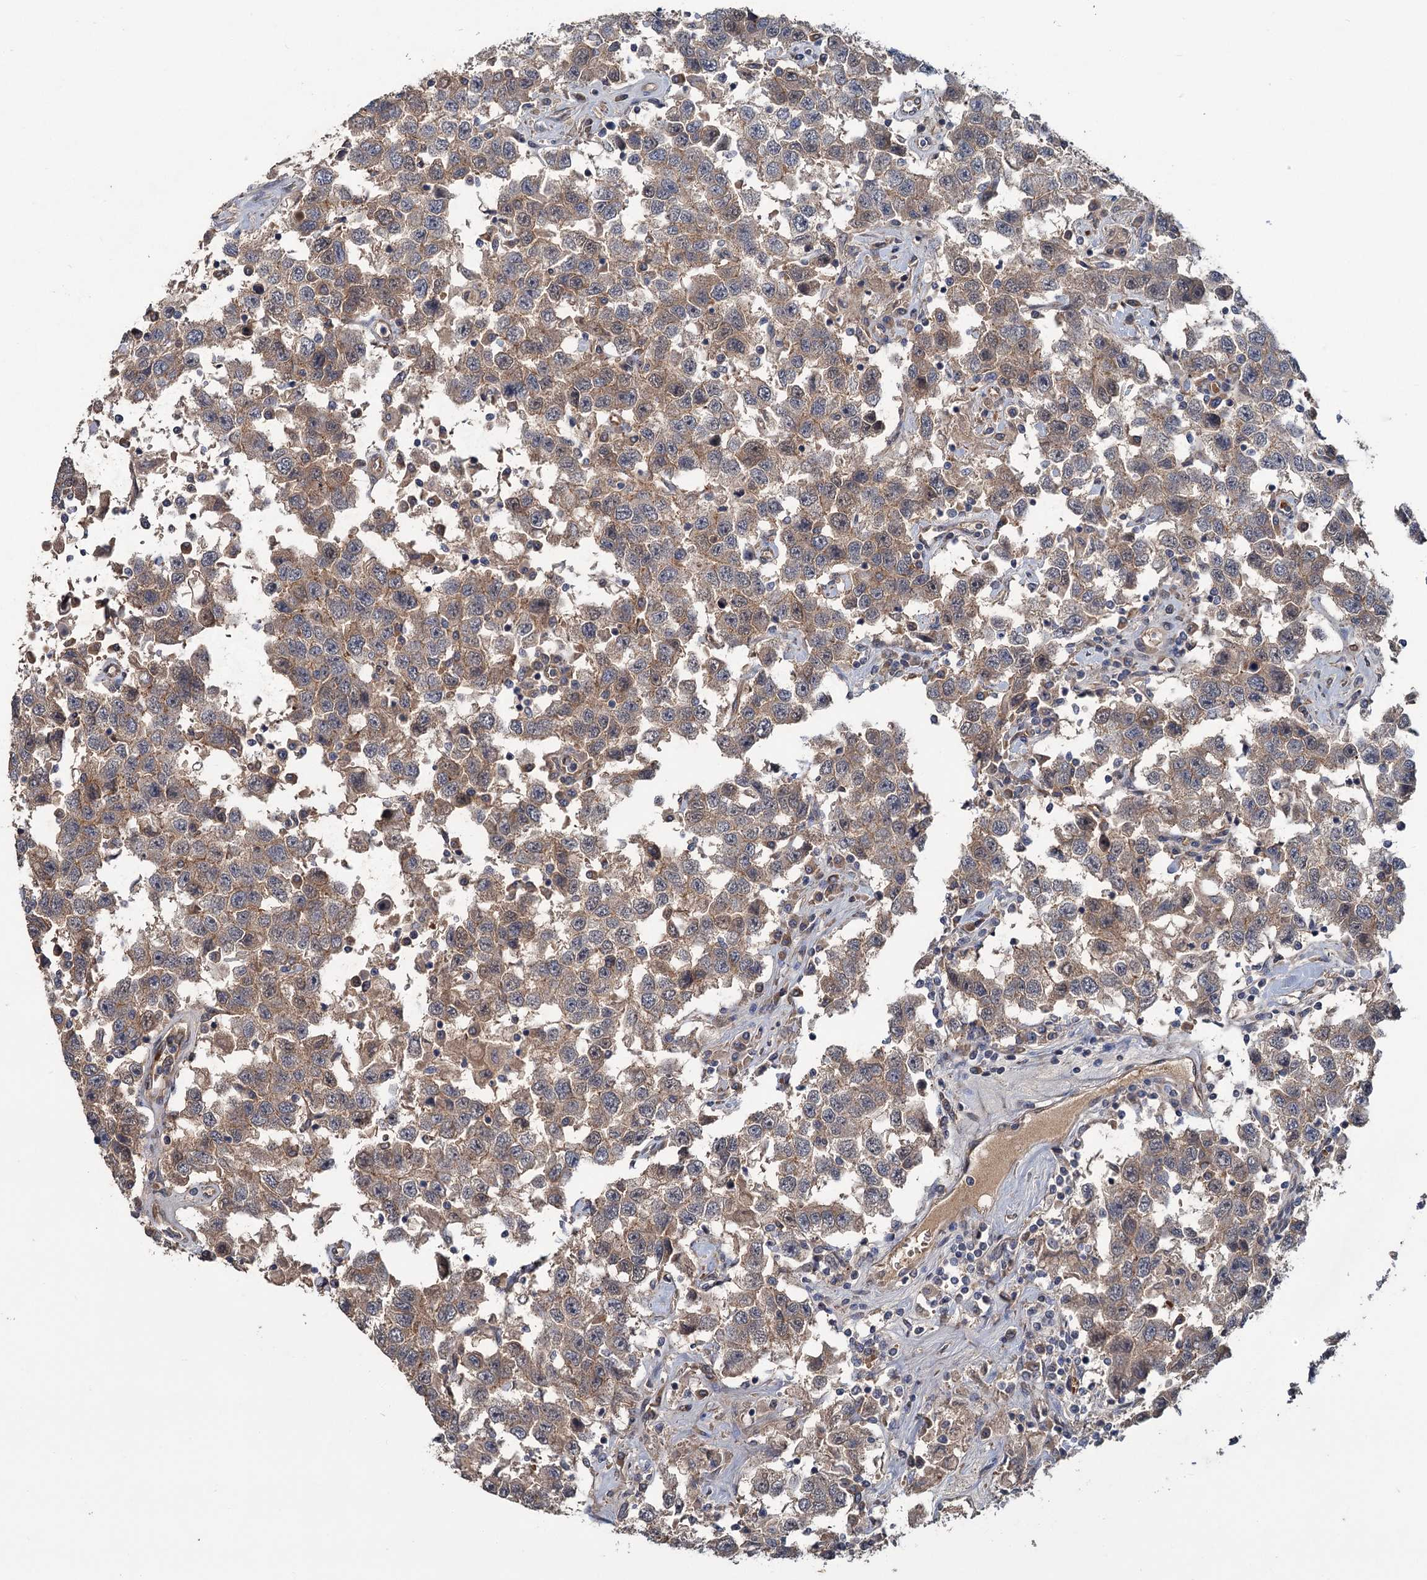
{"staining": {"intensity": "weak", "quantity": ">75%", "location": "cytoplasmic/membranous"}, "tissue": "testis cancer", "cell_type": "Tumor cells", "image_type": "cancer", "snomed": [{"axis": "morphology", "description": "Seminoma, NOS"}, {"axis": "topography", "description": "Testis"}], "caption": "Testis cancer stained for a protein displays weak cytoplasmic/membranous positivity in tumor cells.", "gene": "PKN2", "patient": {"sex": "male", "age": 41}}